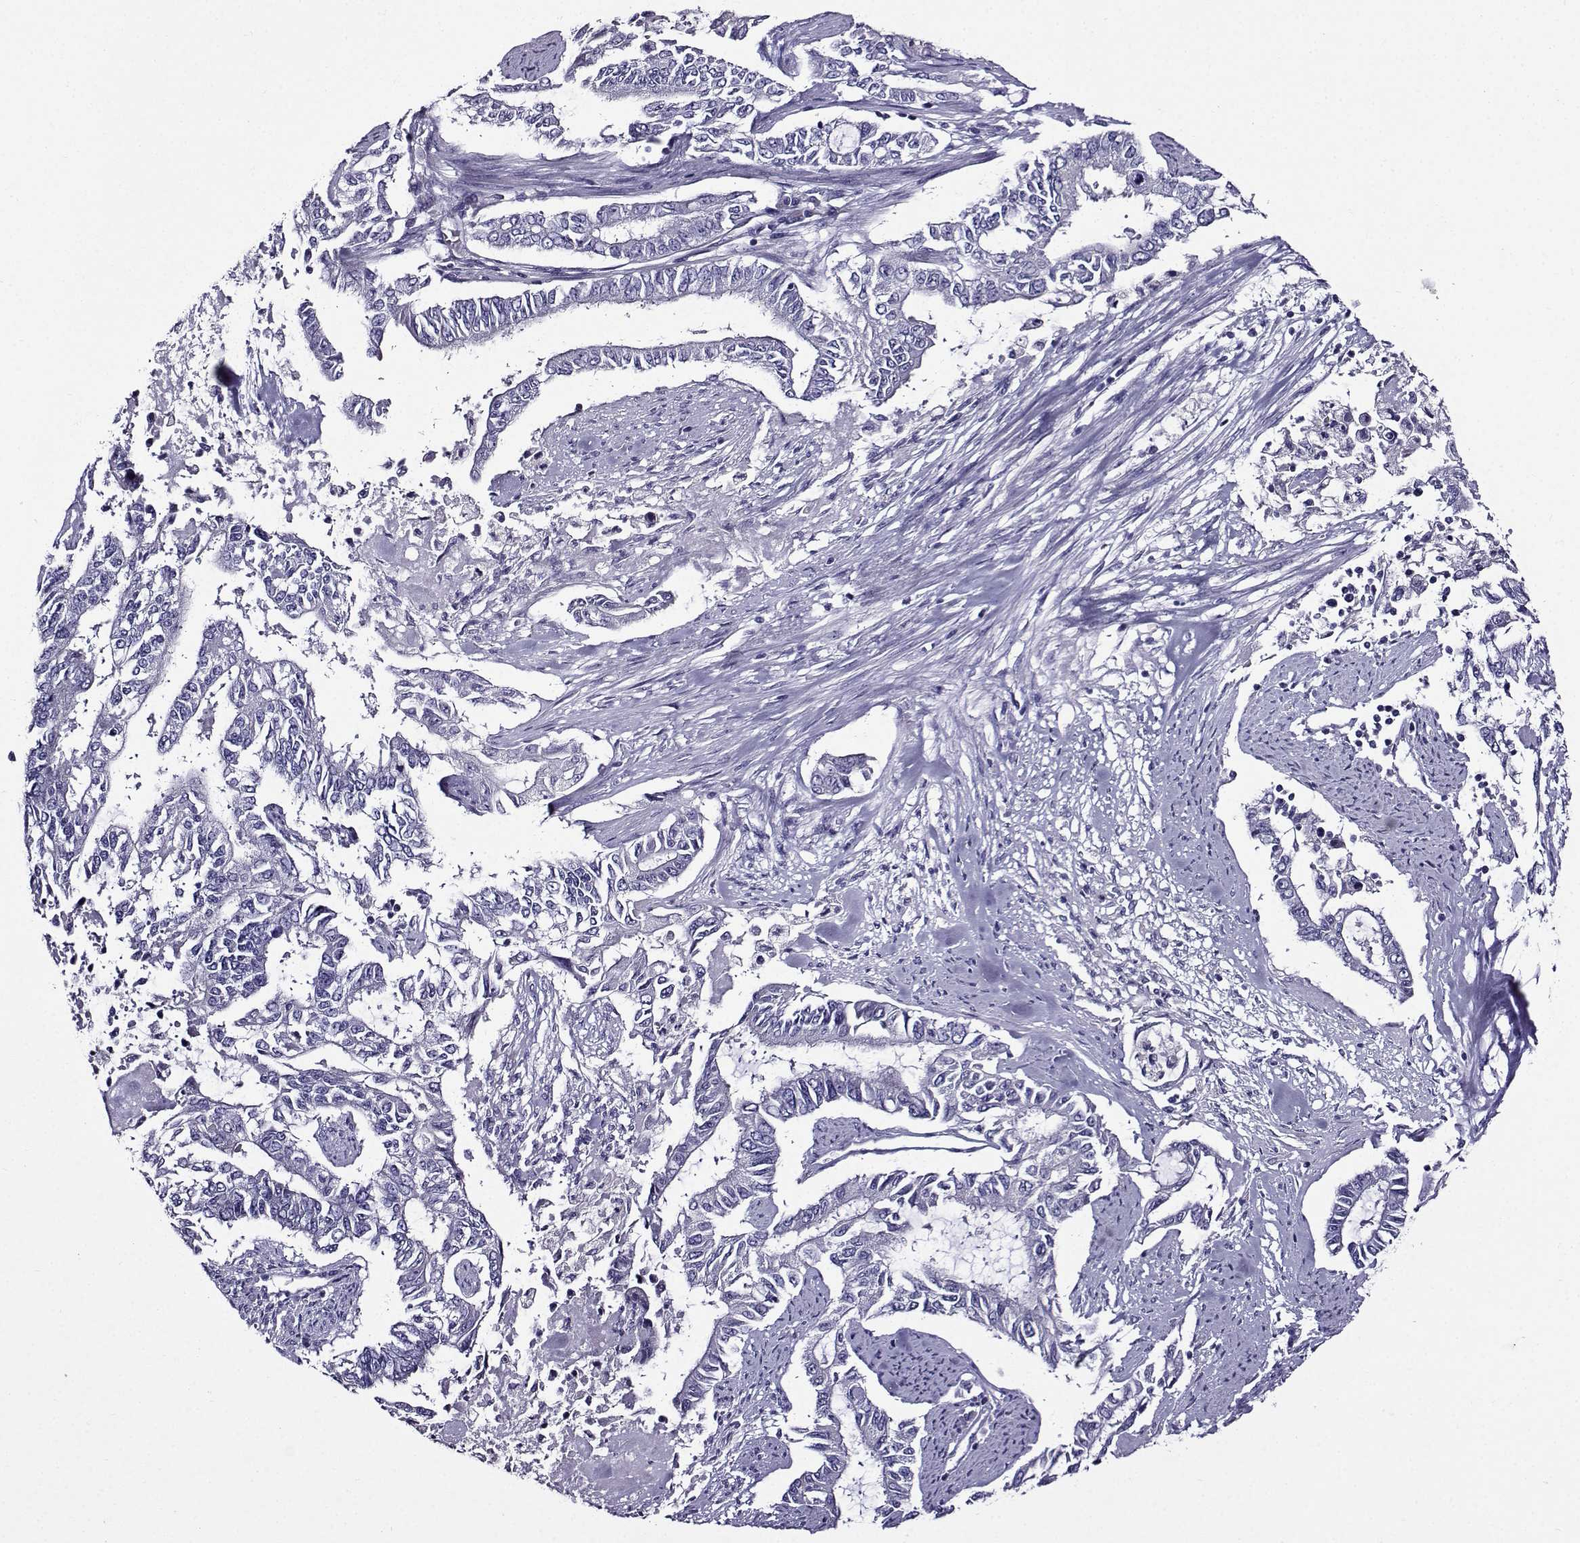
{"staining": {"intensity": "negative", "quantity": "none", "location": "none"}, "tissue": "endometrial cancer", "cell_type": "Tumor cells", "image_type": "cancer", "snomed": [{"axis": "morphology", "description": "Adenocarcinoma, NOS"}, {"axis": "topography", "description": "Uterus"}], "caption": "Immunohistochemical staining of endometrial cancer (adenocarcinoma) reveals no significant staining in tumor cells.", "gene": "TMEM266", "patient": {"sex": "female", "age": 59}}